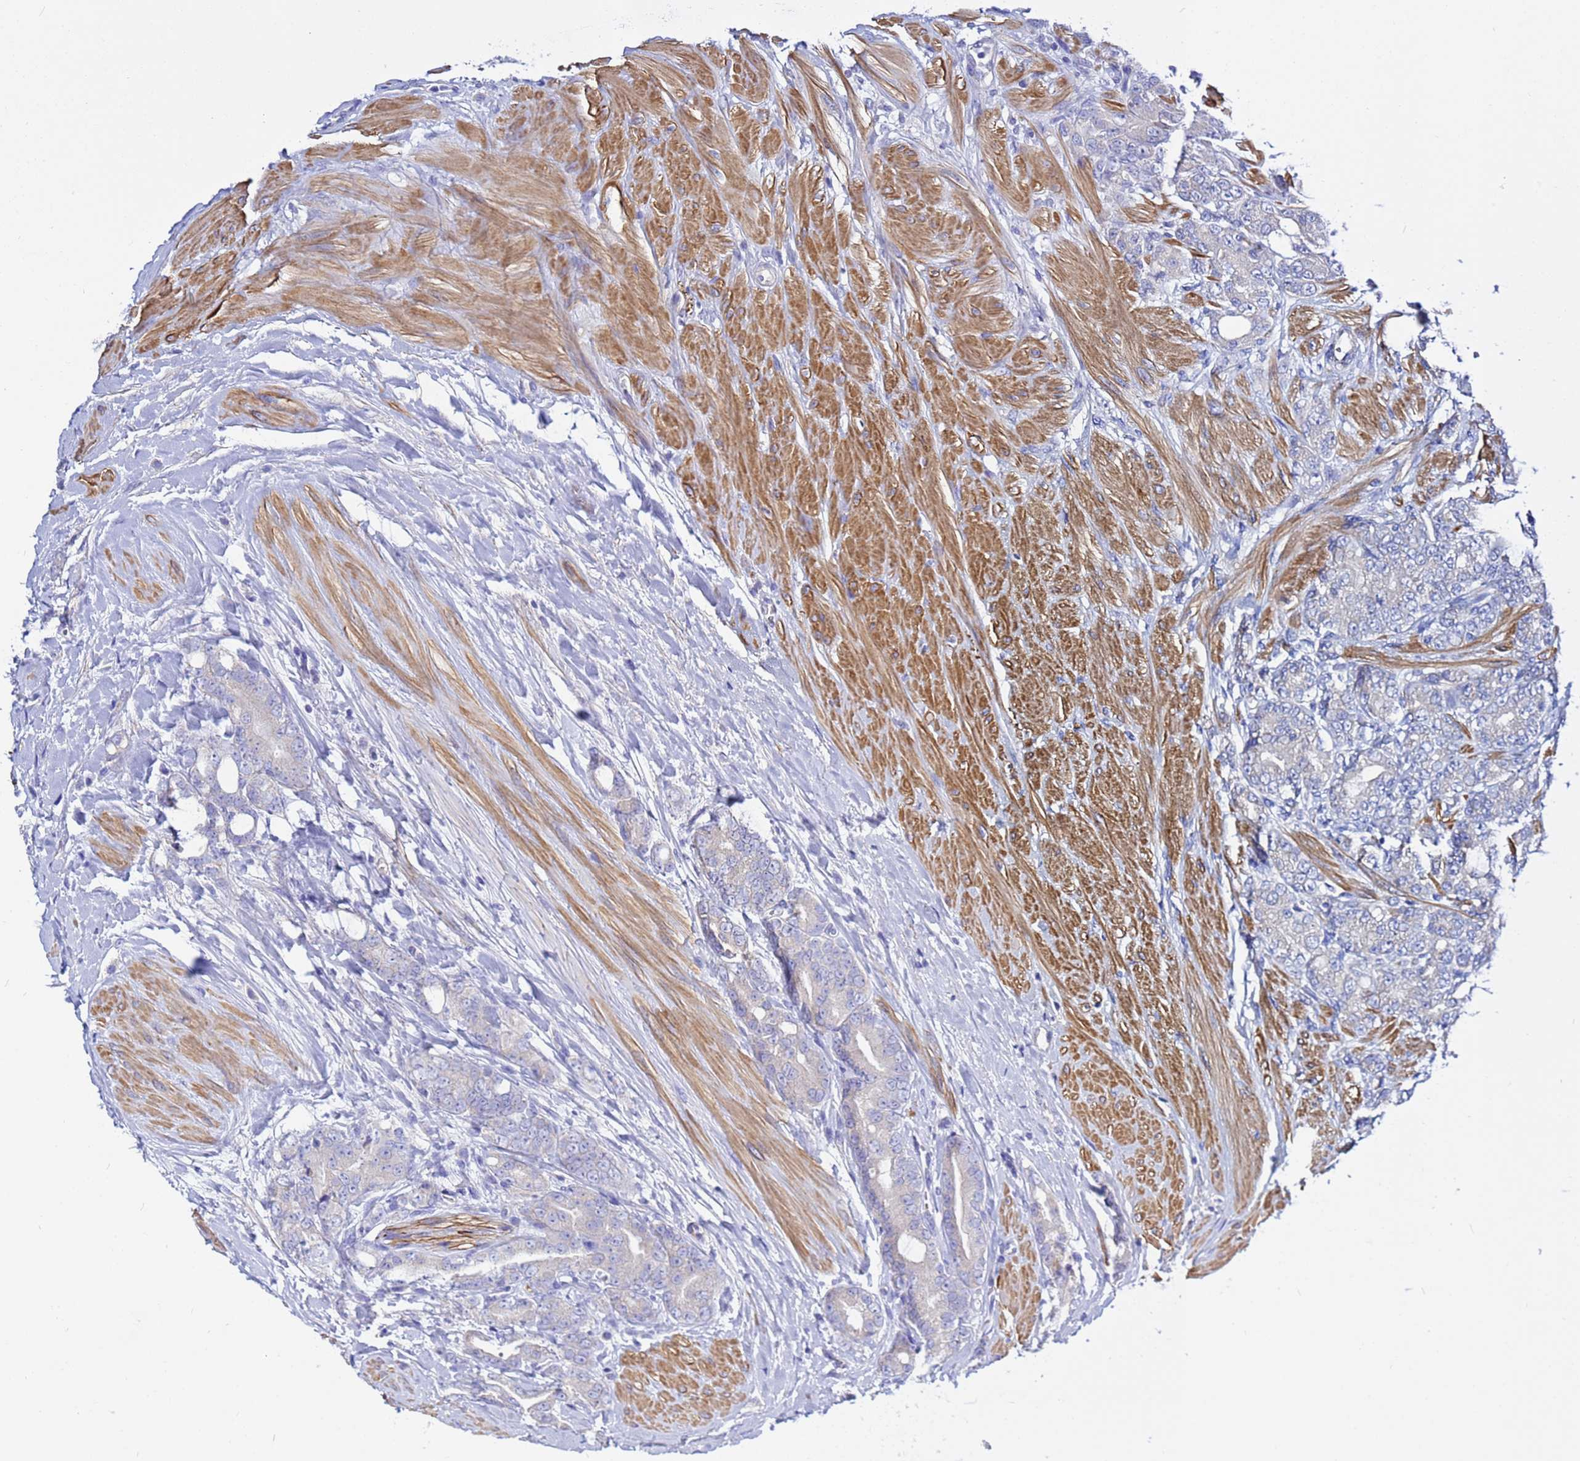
{"staining": {"intensity": "negative", "quantity": "none", "location": "none"}, "tissue": "prostate cancer", "cell_type": "Tumor cells", "image_type": "cancer", "snomed": [{"axis": "morphology", "description": "Adenocarcinoma, High grade"}, {"axis": "topography", "description": "Prostate"}], "caption": "Prostate high-grade adenocarcinoma was stained to show a protein in brown. There is no significant expression in tumor cells.", "gene": "USP18", "patient": {"sex": "male", "age": 62}}